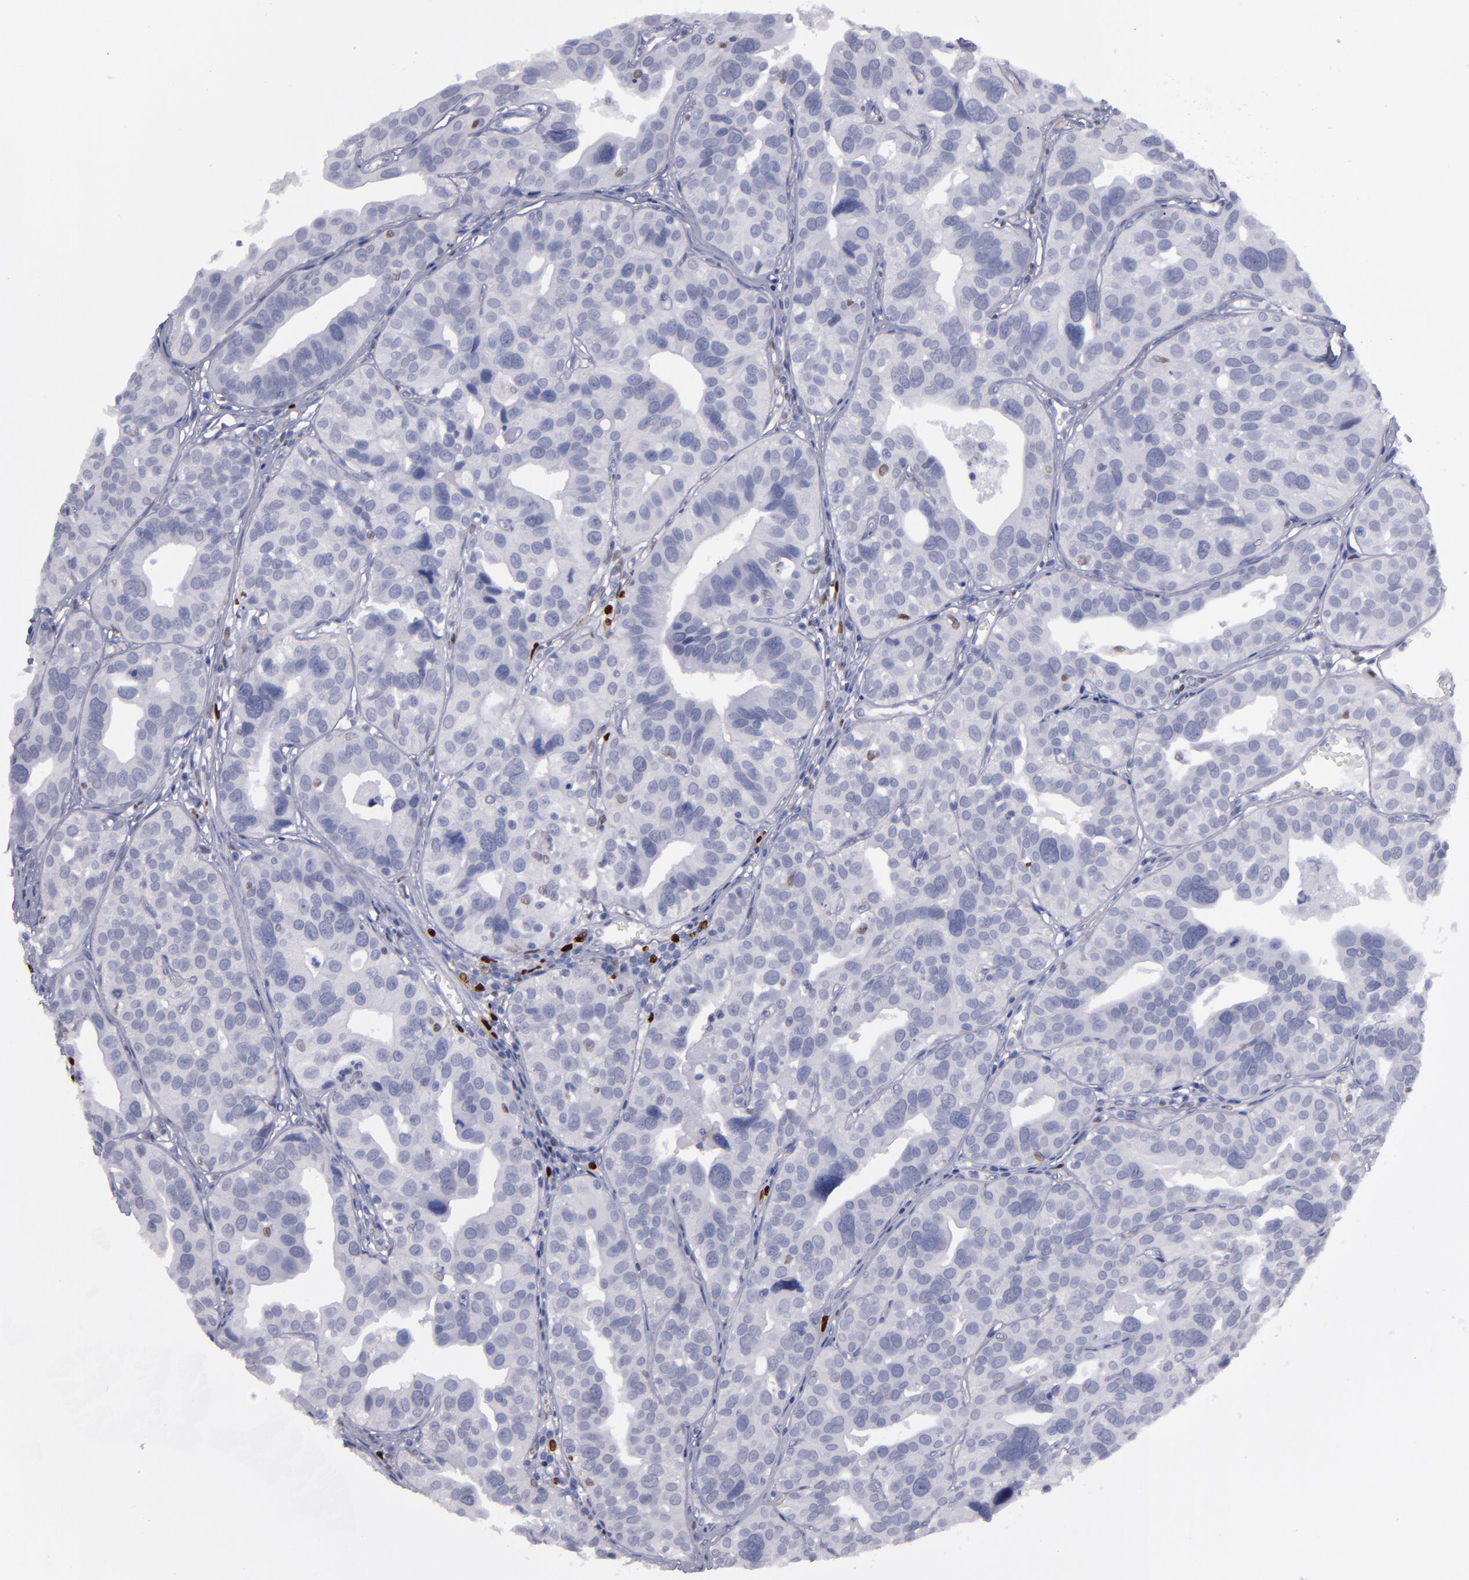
{"staining": {"intensity": "negative", "quantity": "none", "location": "none"}, "tissue": "urothelial cancer", "cell_type": "Tumor cells", "image_type": "cancer", "snomed": [{"axis": "morphology", "description": "Urothelial carcinoma, High grade"}, {"axis": "topography", "description": "Urinary bladder"}], "caption": "DAB (3,3'-diaminobenzidine) immunohistochemical staining of human urothelial cancer reveals no significant positivity in tumor cells.", "gene": "IRF8", "patient": {"sex": "male", "age": 56}}